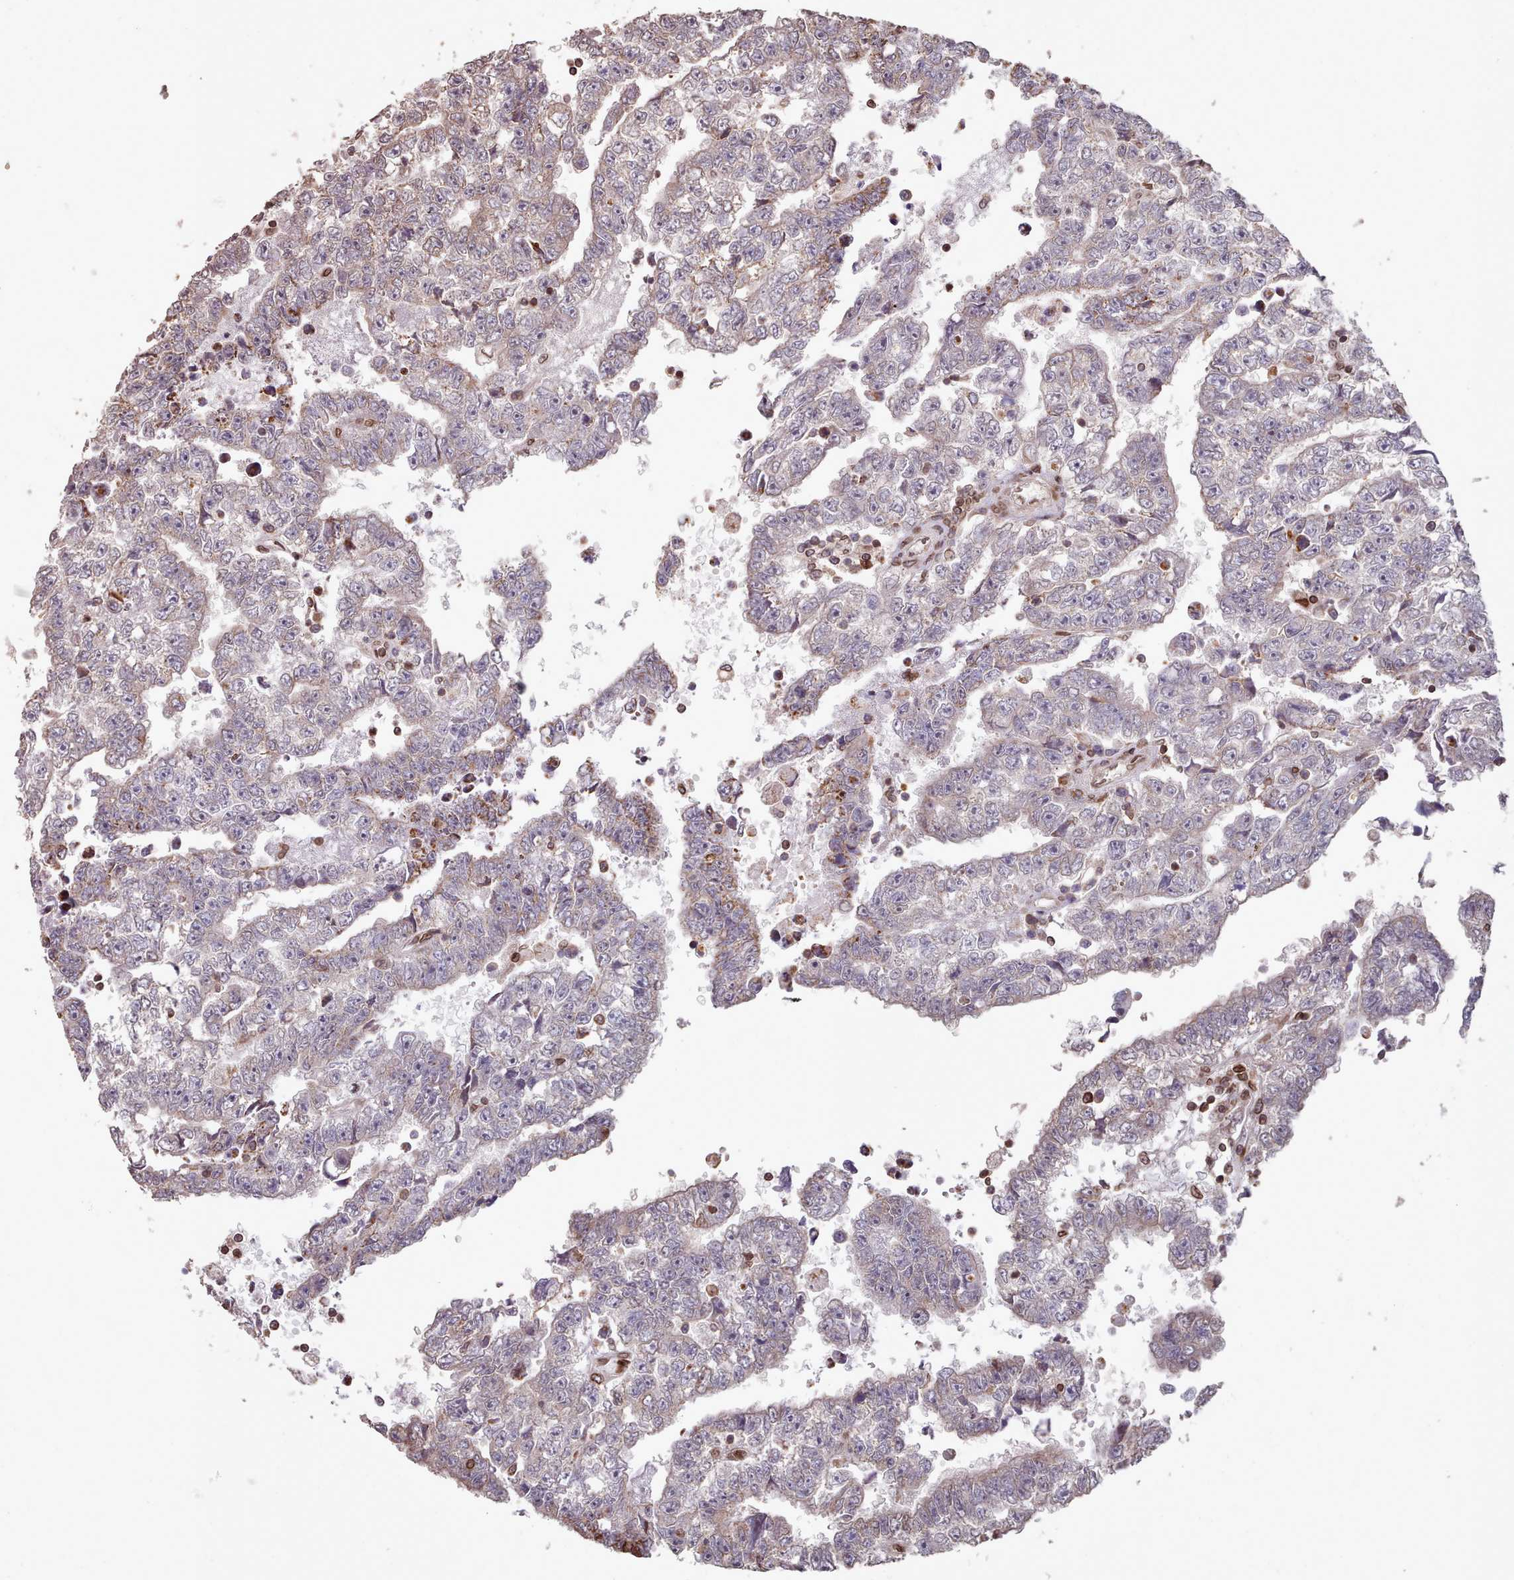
{"staining": {"intensity": "moderate", "quantity": "25%-75%", "location": "cytoplasmic/membranous"}, "tissue": "testis cancer", "cell_type": "Tumor cells", "image_type": "cancer", "snomed": [{"axis": "morphology", "description": "Carcinoma, Embryonal, NOS"}, {"axis": "topography", "description": "Testis"}], "caption": "Immunohistochemistry (IHC) photomicrograph of neoplastic tissue: testis embryonal carcinoma stained using IHC demonstrates medium levels of moderate protein expression localized specifically in the cytoplasmic/membranous of tumor cells, appearing as a cytoplasmic/membranous brown color.", "gene": "TOR1AIP1", "patient": {"sex": "male", "age": 25}}